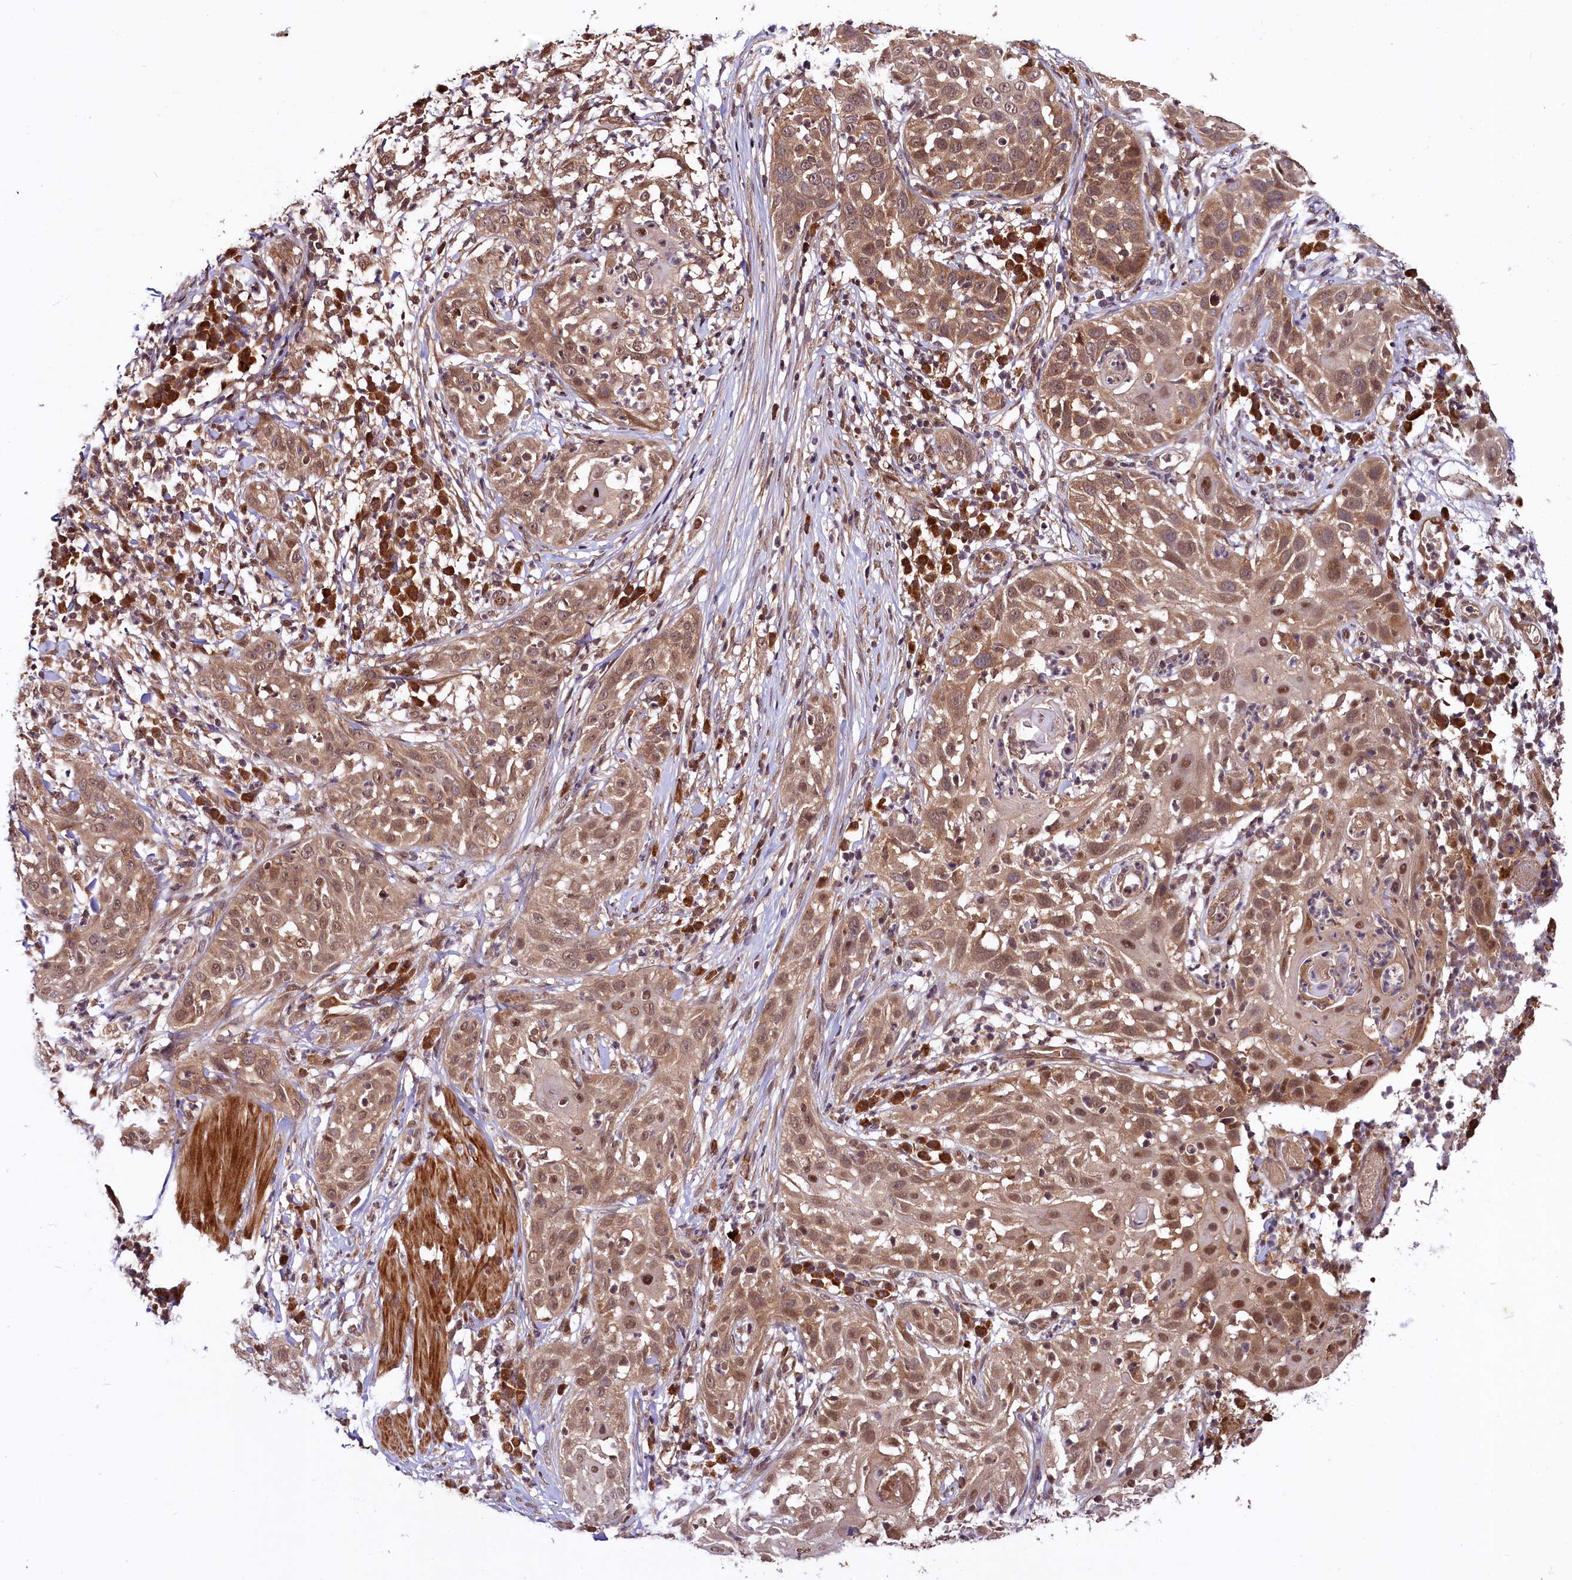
{"staining": {"intensity": "moderate", "quantity": ">75%", "location": "cytoplasmic/membranous,nuclear"}, "tissue": "skin cancer", "cell_type": "Tumor cells", "image_type": "cancer", "snomed": [{"axis": "morphology", "description": "Squamous cell carcinoma, NOS"}, {"axis": "topography", "description": "Skin"}], "caption": "Tumor cells reveal medium levels of moderate cytoplasmic/membranous and nuclear positivity in about >75% of cells in skin cancer.", "gene": "UBE3A", "patient": {"sex": "female", "age": 44}}